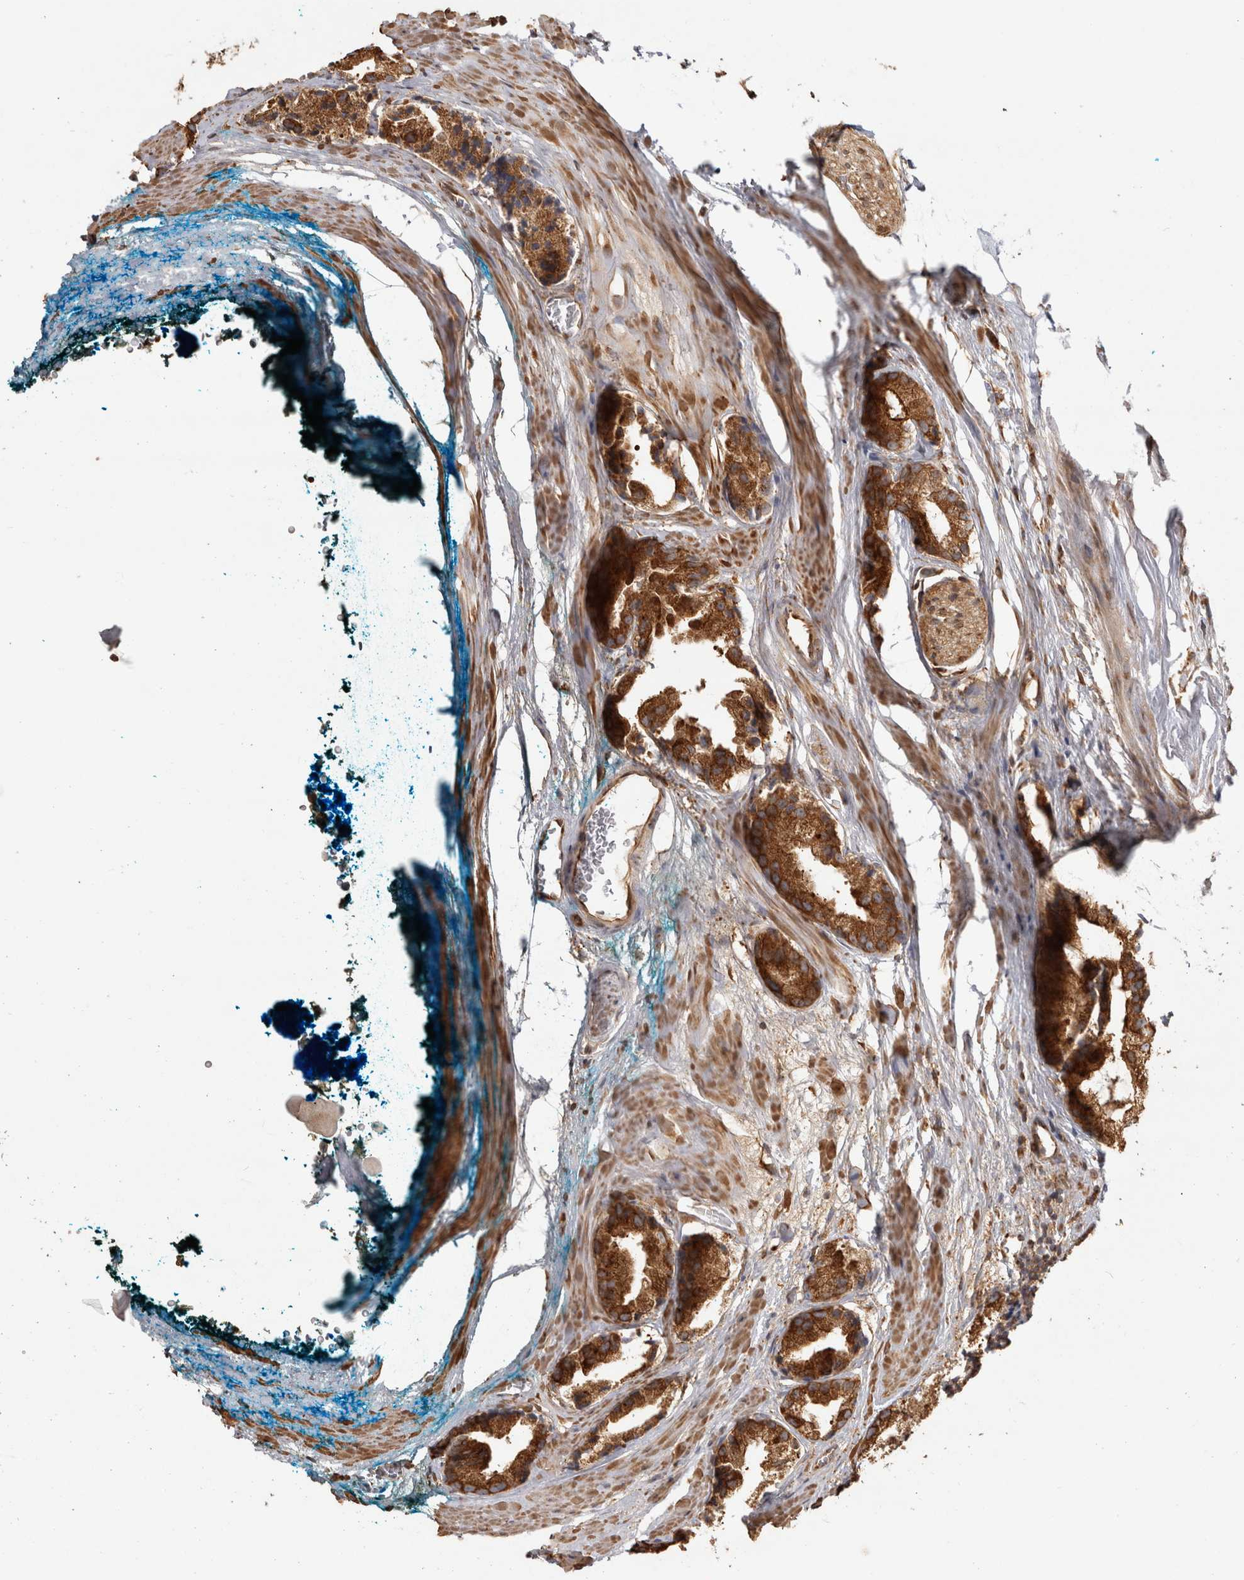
{"staining": {"intensity": "strong", "quantity": ">75%", "location": "cytoplasmic/membranous"}, "tissue": "prostate cancer", "cell_type": "Tumor cells", "image_type": "cancer", "snomed": [{"axis": "morphology", "description": "Adenocarcinoma, High grade"}, {"axis": "topography", "description": "Prostate"}], "caption": "Adenocarcinoma (high-grade) (prostate) stained for a protein (brown) shows strong cytoplasmic/membranous positive positivity in about >75% of tumor cells.", "gene": "CAMSAP2", "patient": {"sex": "male", "age": 63}}